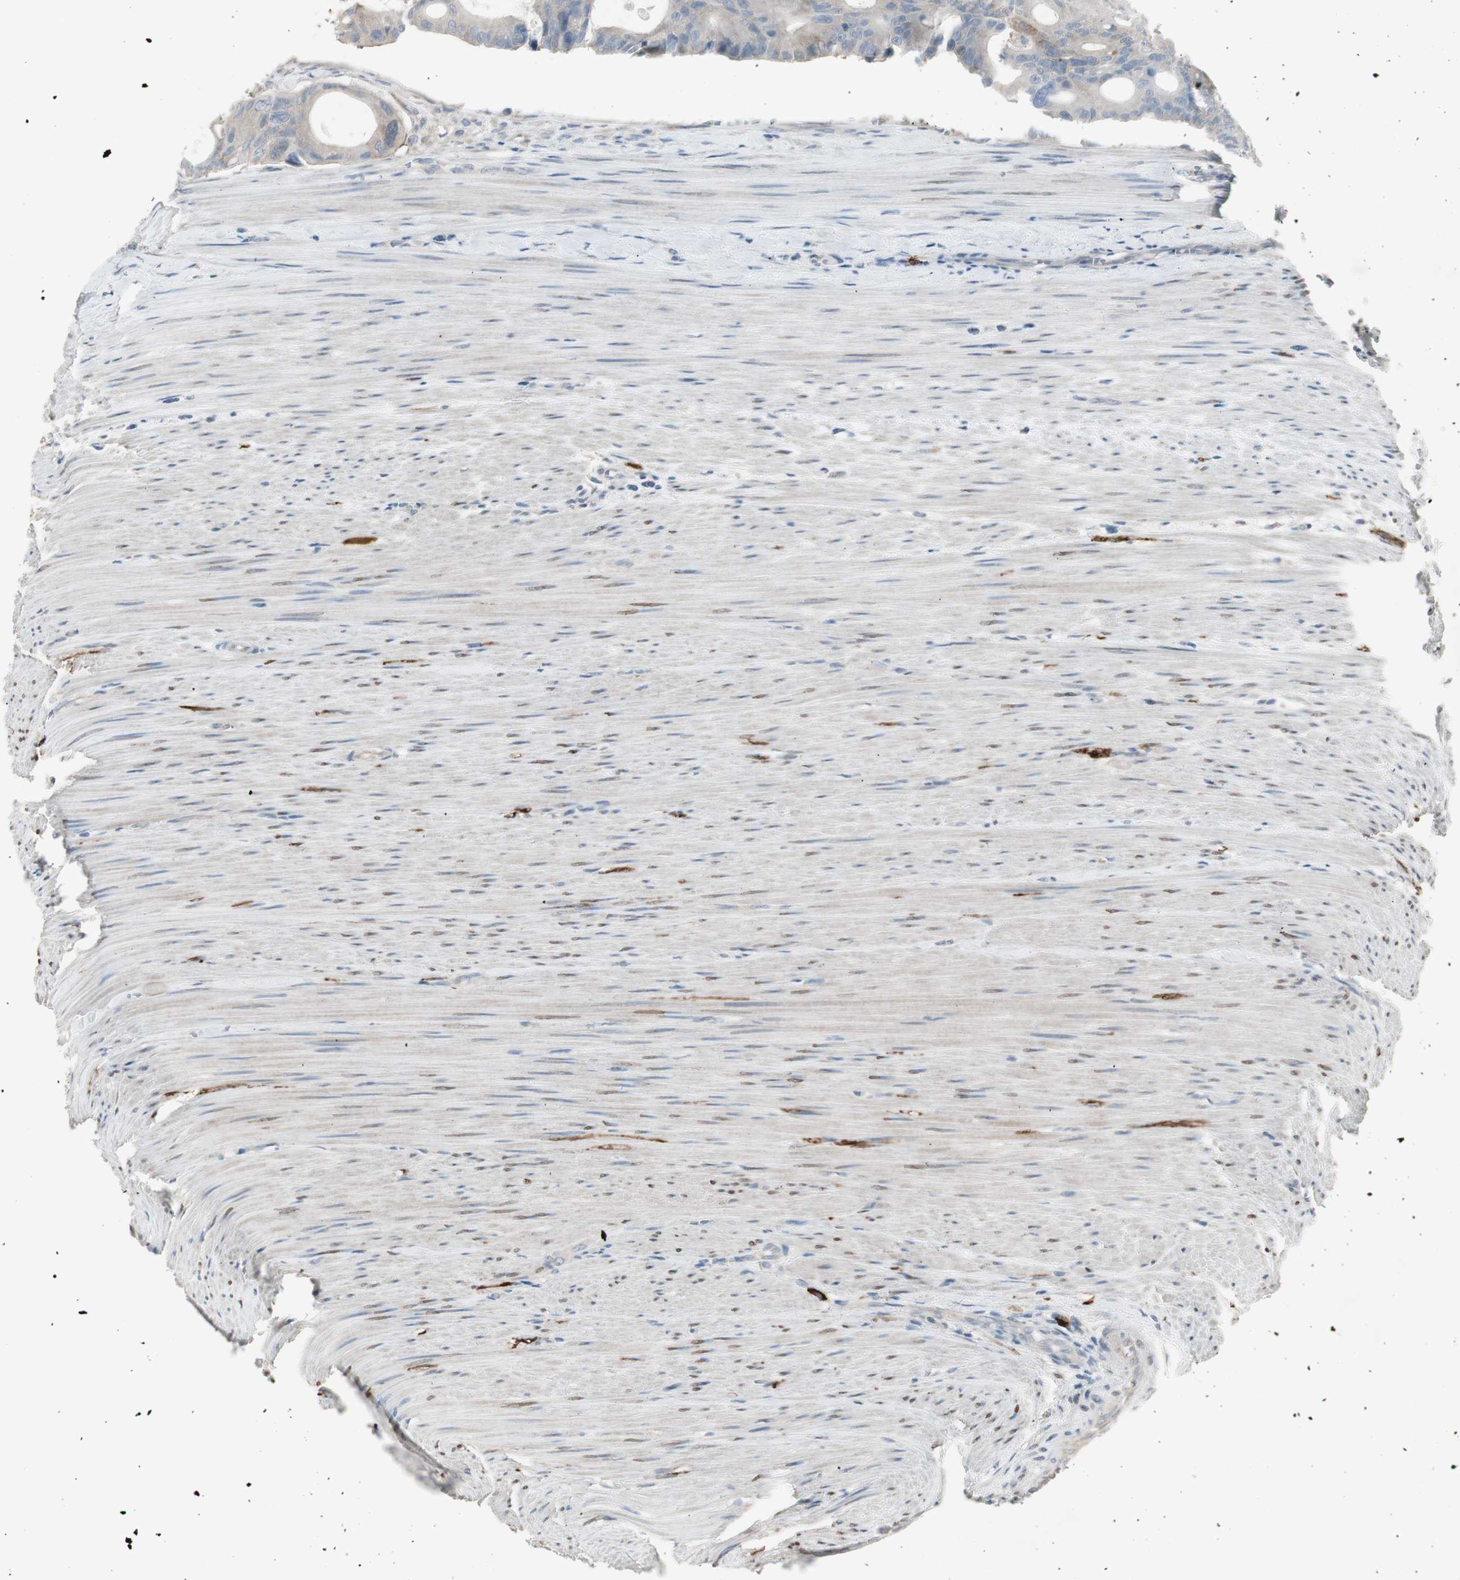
{"staining": {"intensity": "weak", "quantity": "25%-75%", "location": "cytoplasmic/membranous"}, "tissue": "colorectal cancer", "cell_type": "Tumor cells", "image_type": "cancer", "snomed": [{"axis": "morphology", "description": "Adenocarcinoma, NOS"}, {"axis": "topography", "description": "Colon"}], "caption": "Protein analysis of adenocarcinoma (colorectal) tissue displays weak cytoplasmic/membranous expression in approximately 25%-75% of tumor cells. Using DAB (3,3'-diaminobenzidine) (brown) and hematoxylin (blue) stains, captured at high magnification using brightfield microscopy.", "gene": "MAPRE3", "patient": {"sex": "female", "age": 57}}